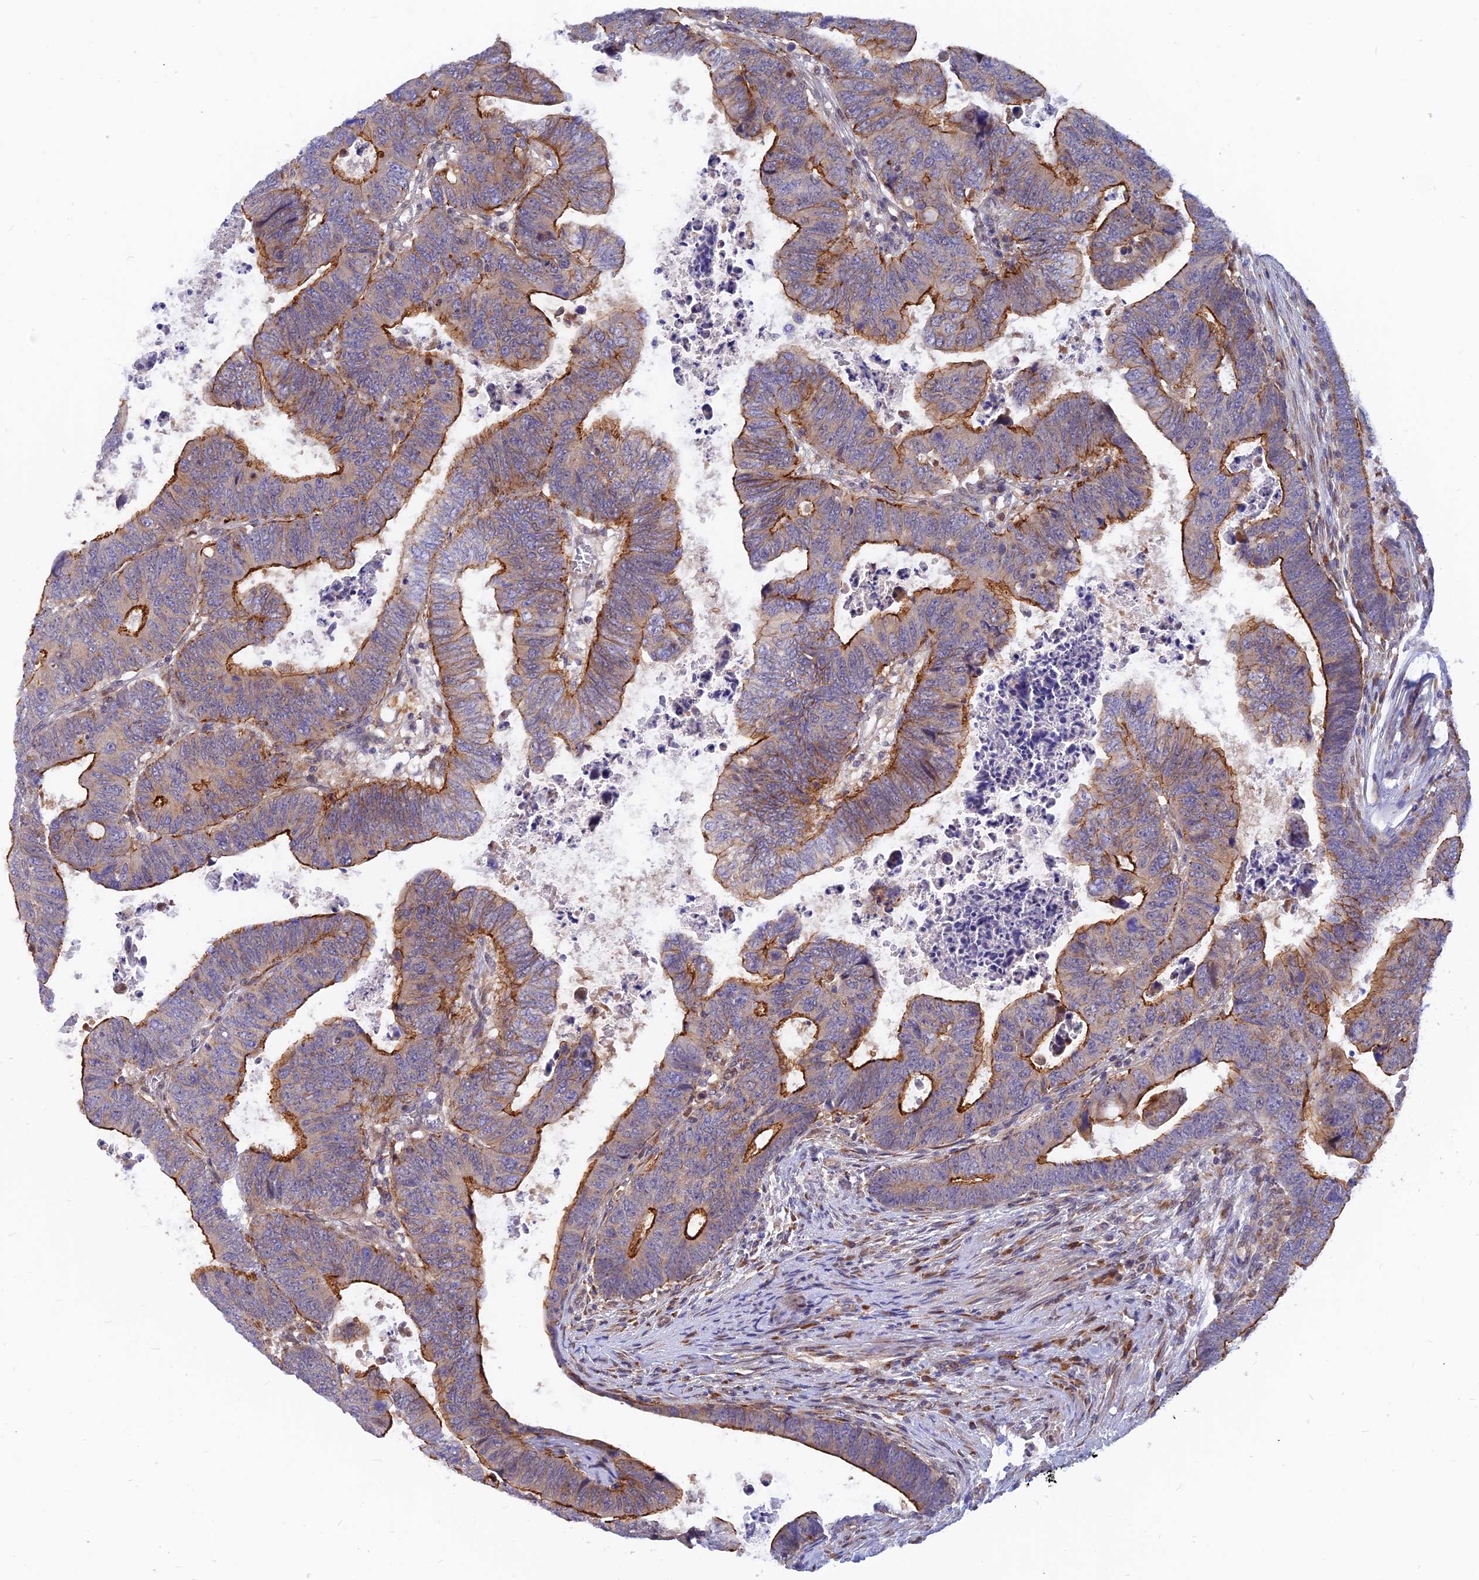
{"staining": {"intensity": "strong", "quantity": "25%-75%", "location": "cytoplasmic/membranous"}, "tissue": "colorectal cancer", "cell_type": "Tumor cells", "image_type": "cancer", "snomed": [{"axis": "morphology", "description": "Normal tissue, NOS"}, {"axis": "morphology", "description": "Adenocarcinoma, NOS"}, {"axis": "topography", "description": "Rectum"}], "caption": "Colorectal cancer (adenocarcinoma) was stained to show a protein in brown. There is high levels of strong cytoplasmic/membranous positivity in approximately 25%-75% of tumor cells.", "gene": "DNAJC16", "patient": {"sex": "female", "age": 65}}